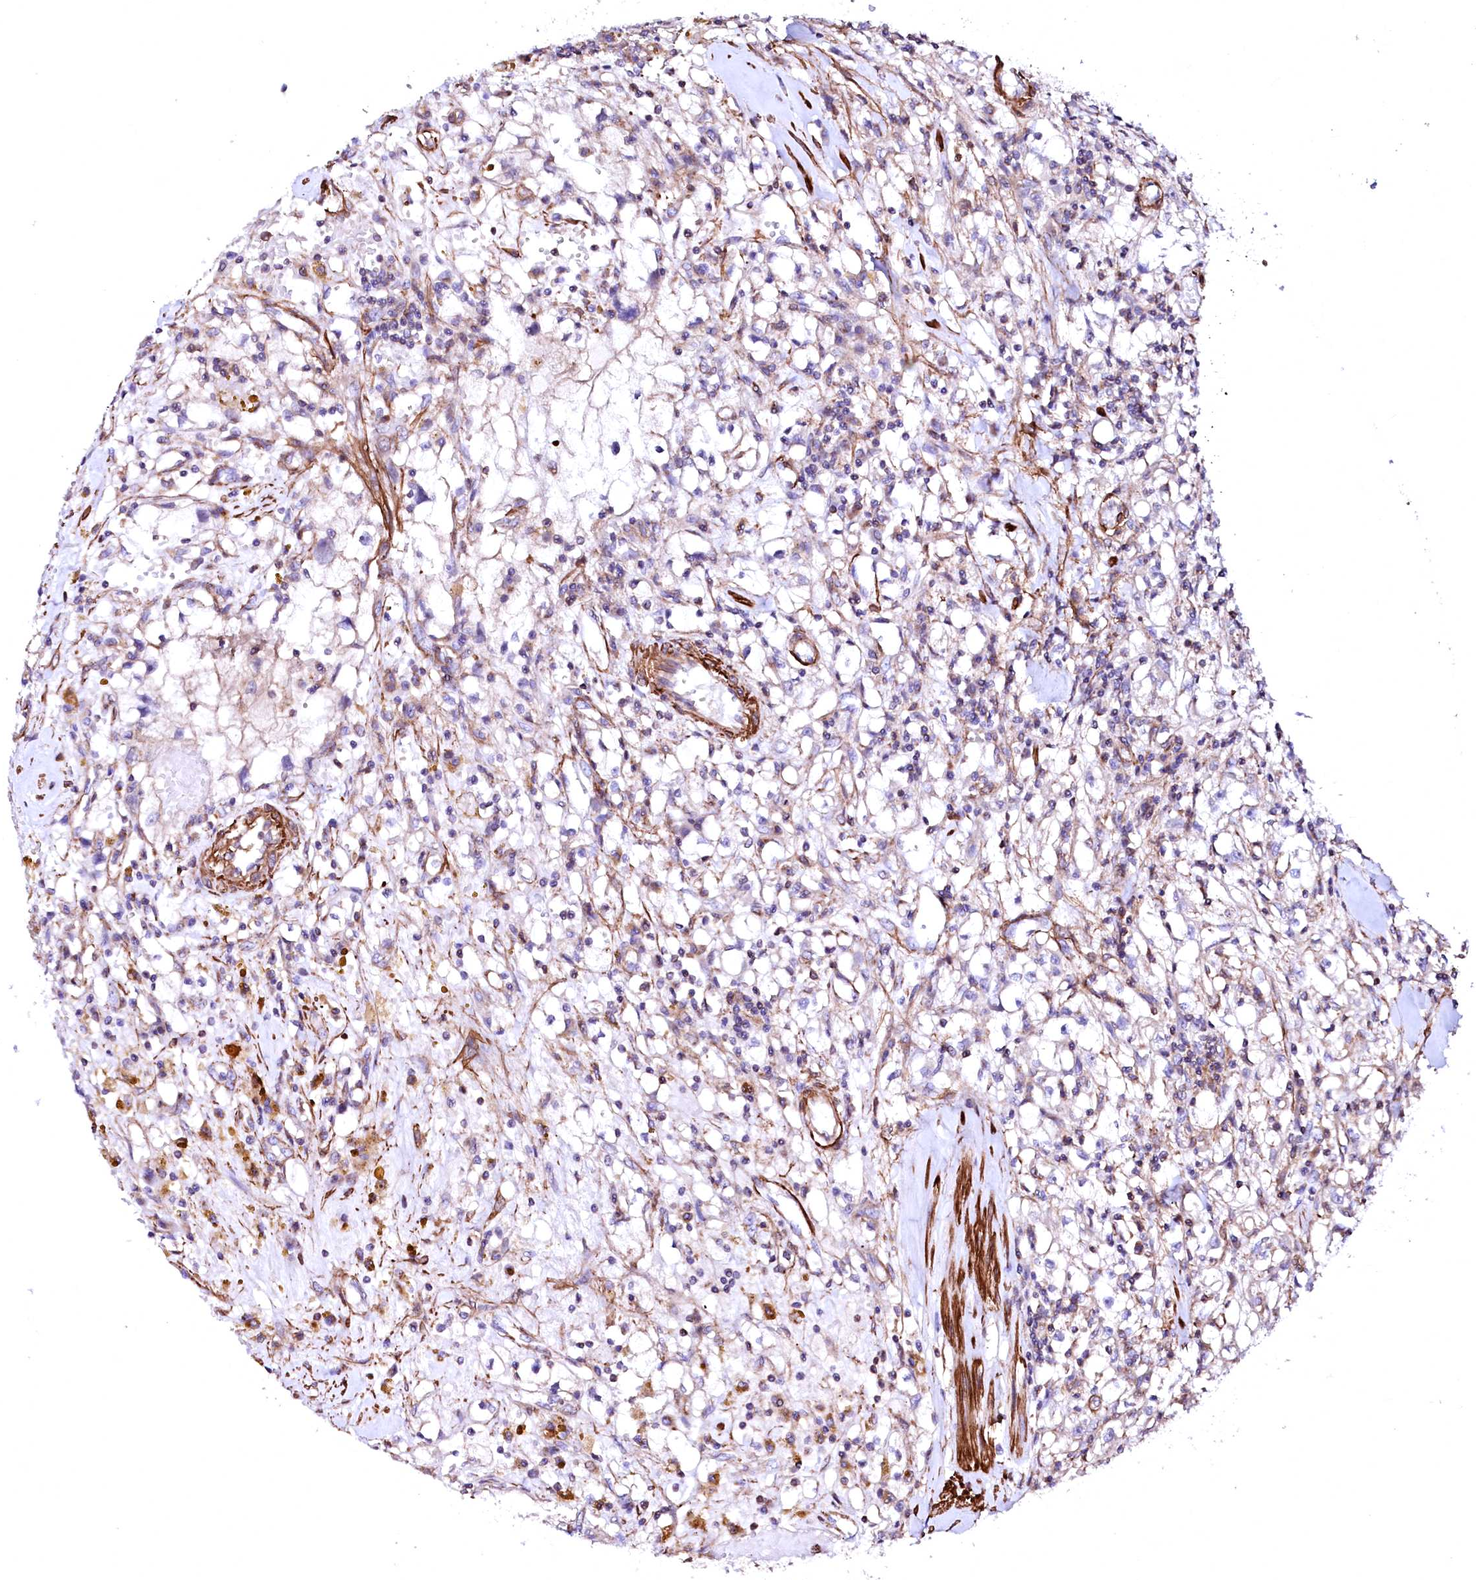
{"staining": {"intensity": "negative", "quantity": "none", "location": "none"}, "tissue": "renal cancer", "cell_type": "Tumor cells", "image_type": "cancer", "snomed": [{"axis": "morphology", "description": "Adenocarcinoma, NOS"}, {"axis": "topography", "description": "Kidney"}], "caption": "This photomicrograph is of renal cancer stained with immunohistochemistry (IHC) to label a protein in brown with the nuclei are counter-stained blue. There is no expression in tumor cells. Brightfield microscopy of IHC stained with DAB (brown) and hematoxylin (blue), captured at high magnification.", "gene": "GPR176", "patient": {"sex": "male", "age": 56}}